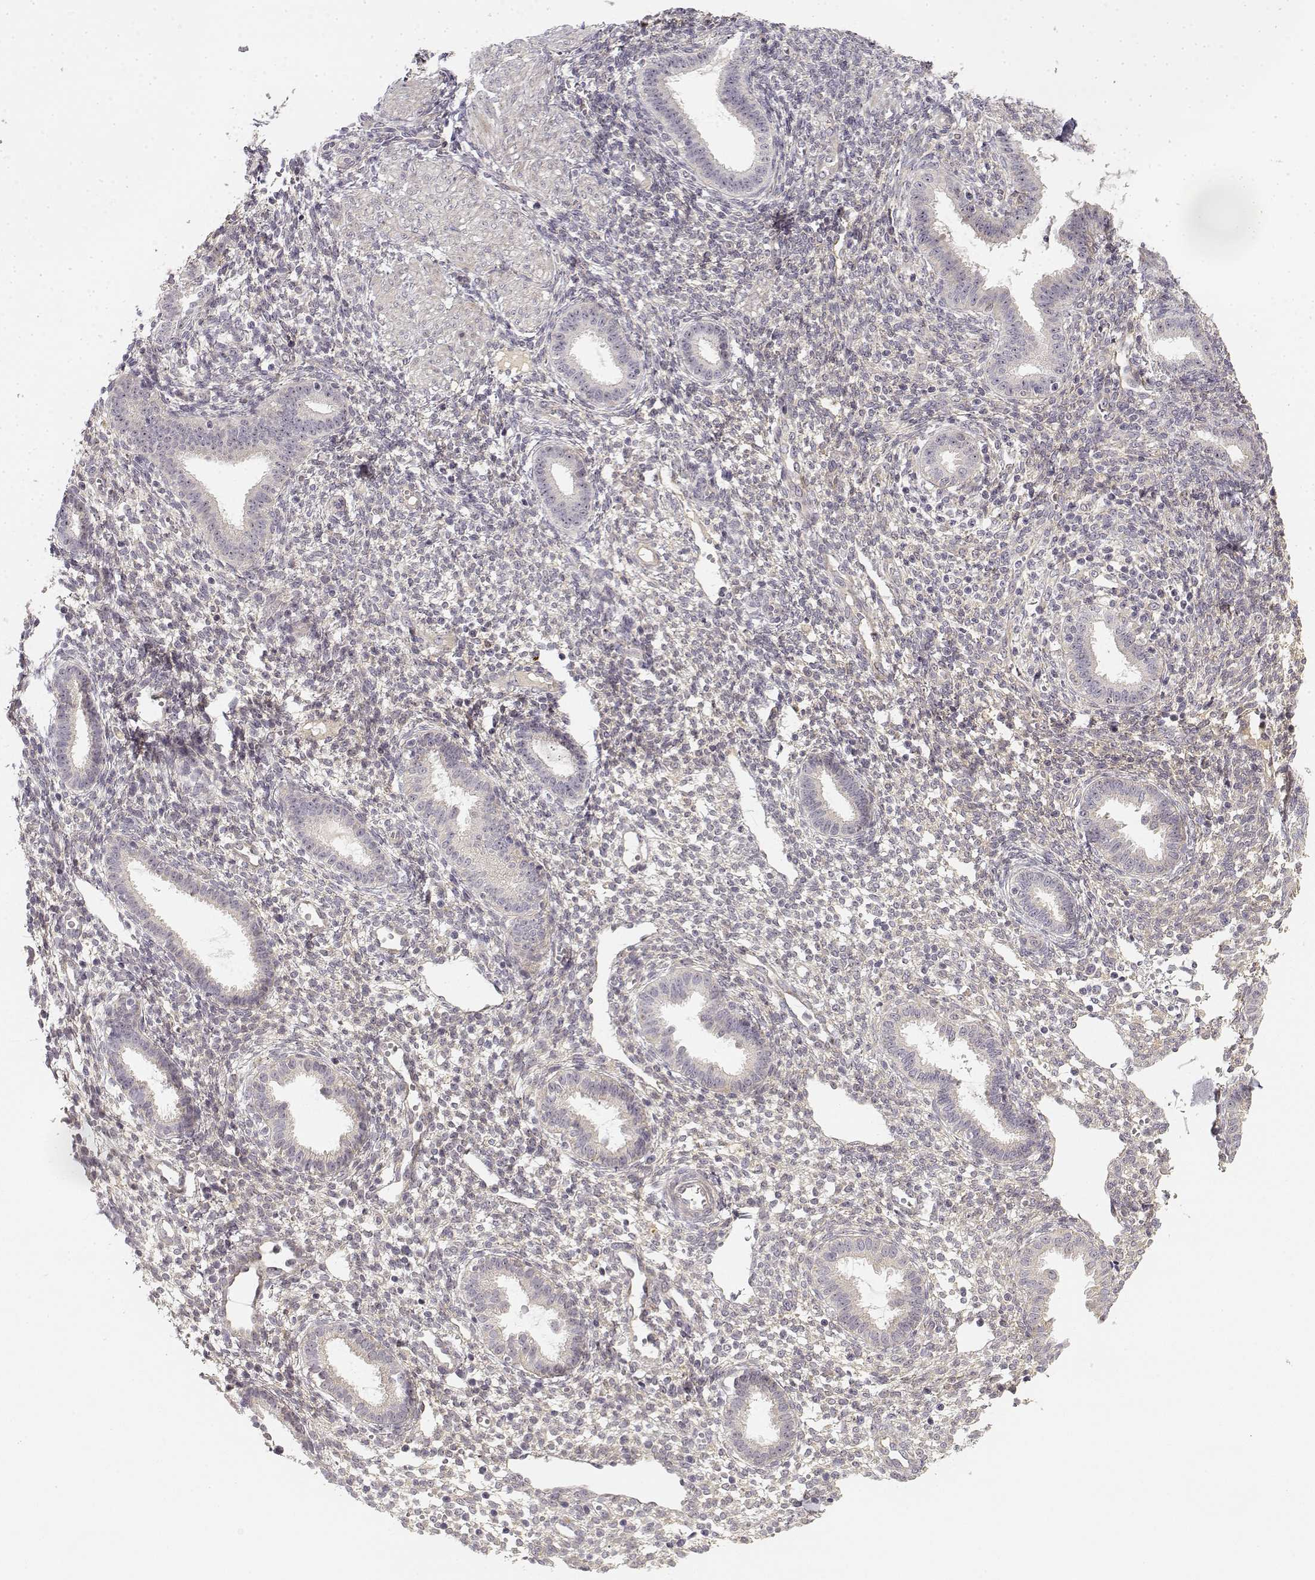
{"staining": {"intensity": "negative", "quantity": "none", "location": "none"}, "tissue": "endometrium", "cell_type": "Cells in endometrial stroma", "image_type": "normal", "snomed": [{"axis": "morphology", "description": "Normal tissue, NOS"}, {"axis": "topography", "description": "Endometrium"}], "caption": "DAB immunohistochemical staining of benign human endometrium exhibits no significant staining in cells in endometrial stroma. (Stains: DAB (3,3'-diaminobenzidine) immunohistochemistry (IHC) with hematoxylin counter stain, Microscopy: brightfield microscopy at high magnification).", "gene": "MED12L", "patient": {"sex": "female", "age": 36}}